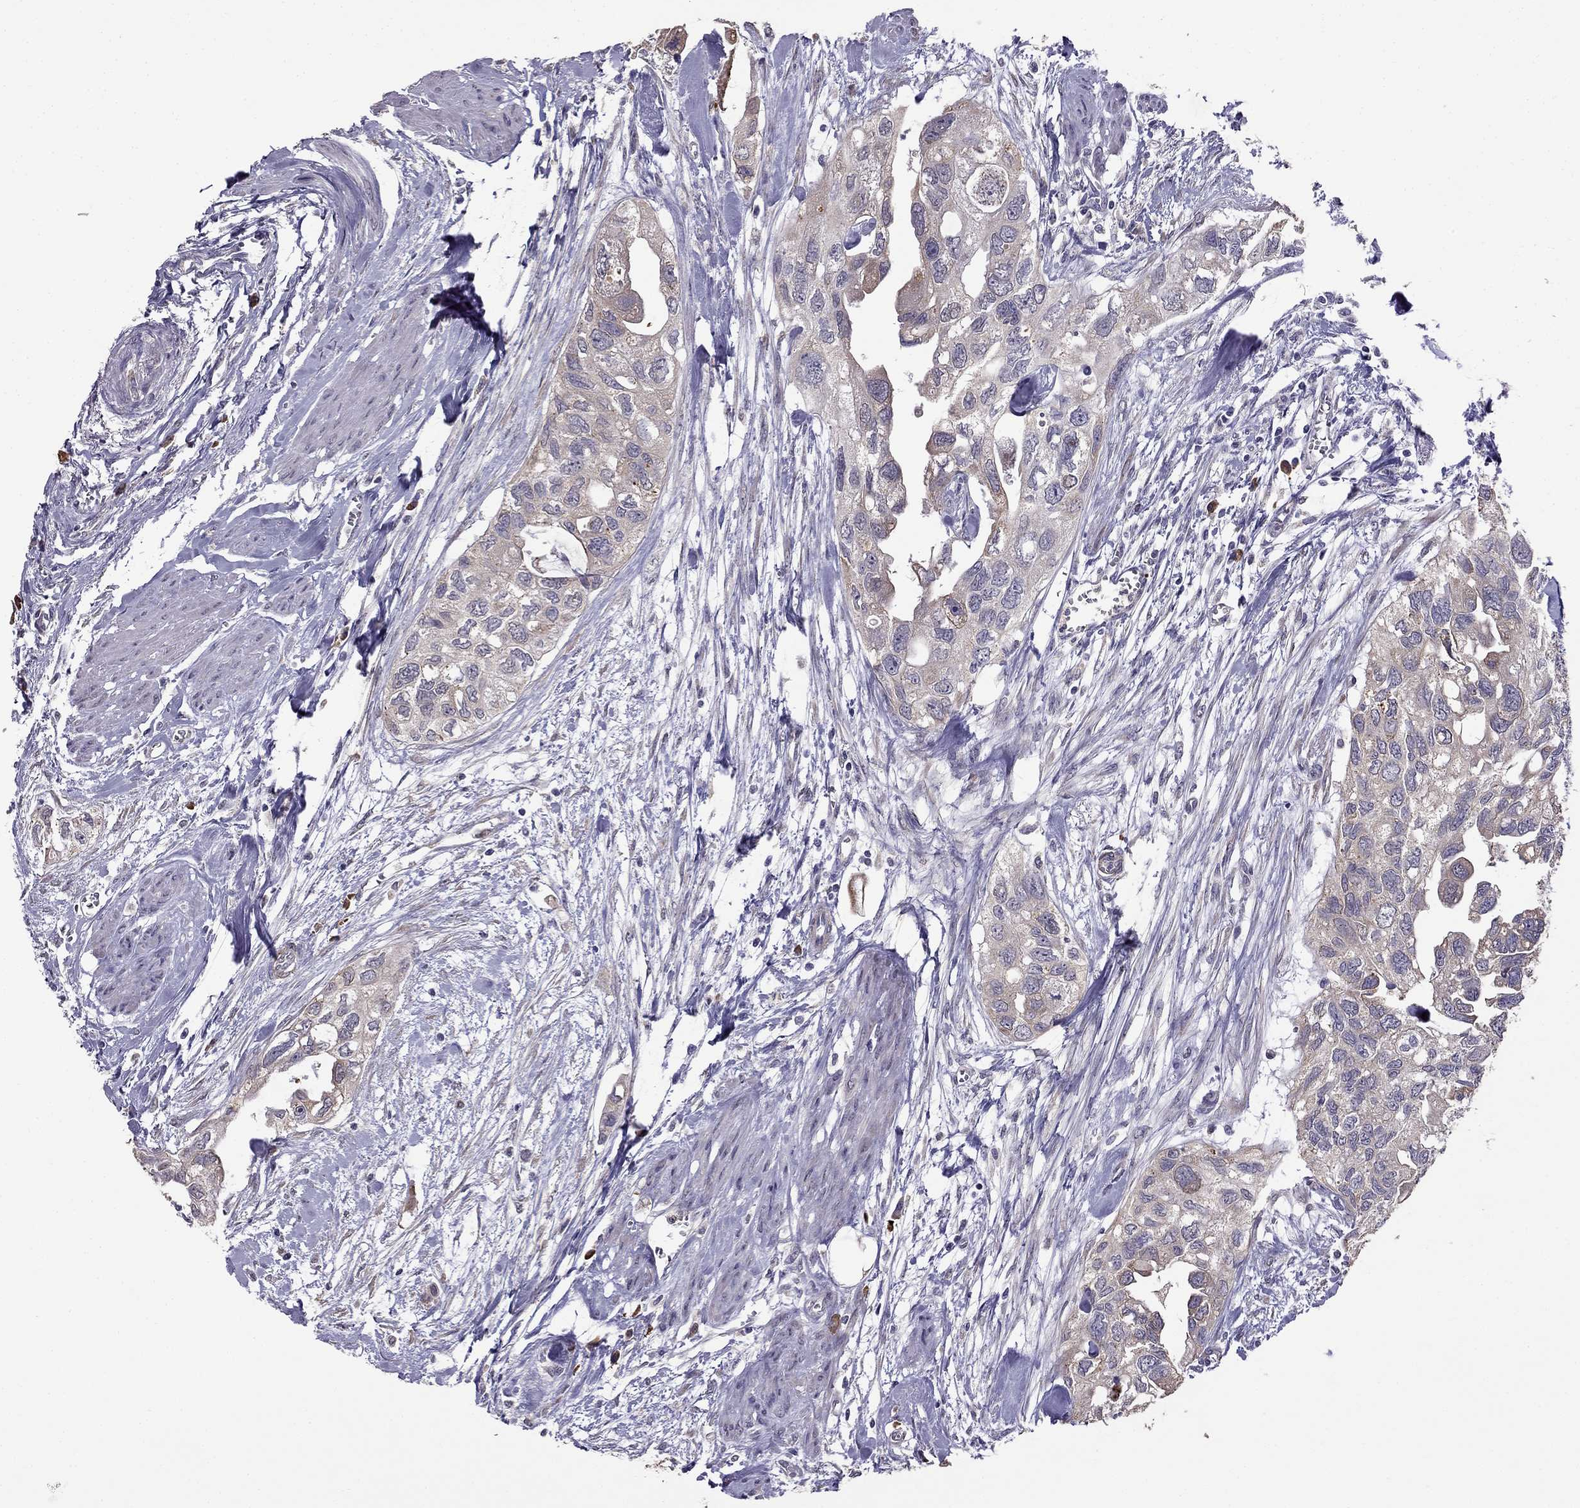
{"staining": {"intensity": "weak", "quantity": "<25%", "location": "cytoplasmic/membranous"}, "tissue": "urothelial cancer", "cell_type": "Tumor cells", "image_type": "cancer", "snomed": [{"axis": "morphology", "description": "Urothelial carcinoma, High grade"}, {"axis": "topography", "description": "Urinary bladder"}], "caption": "Urothelial cancer was stained to show a protein in brown. There is no significant expression in tumor cells.", "gene": "CDH9", "patient": {"sex": "male", "age": 59}}